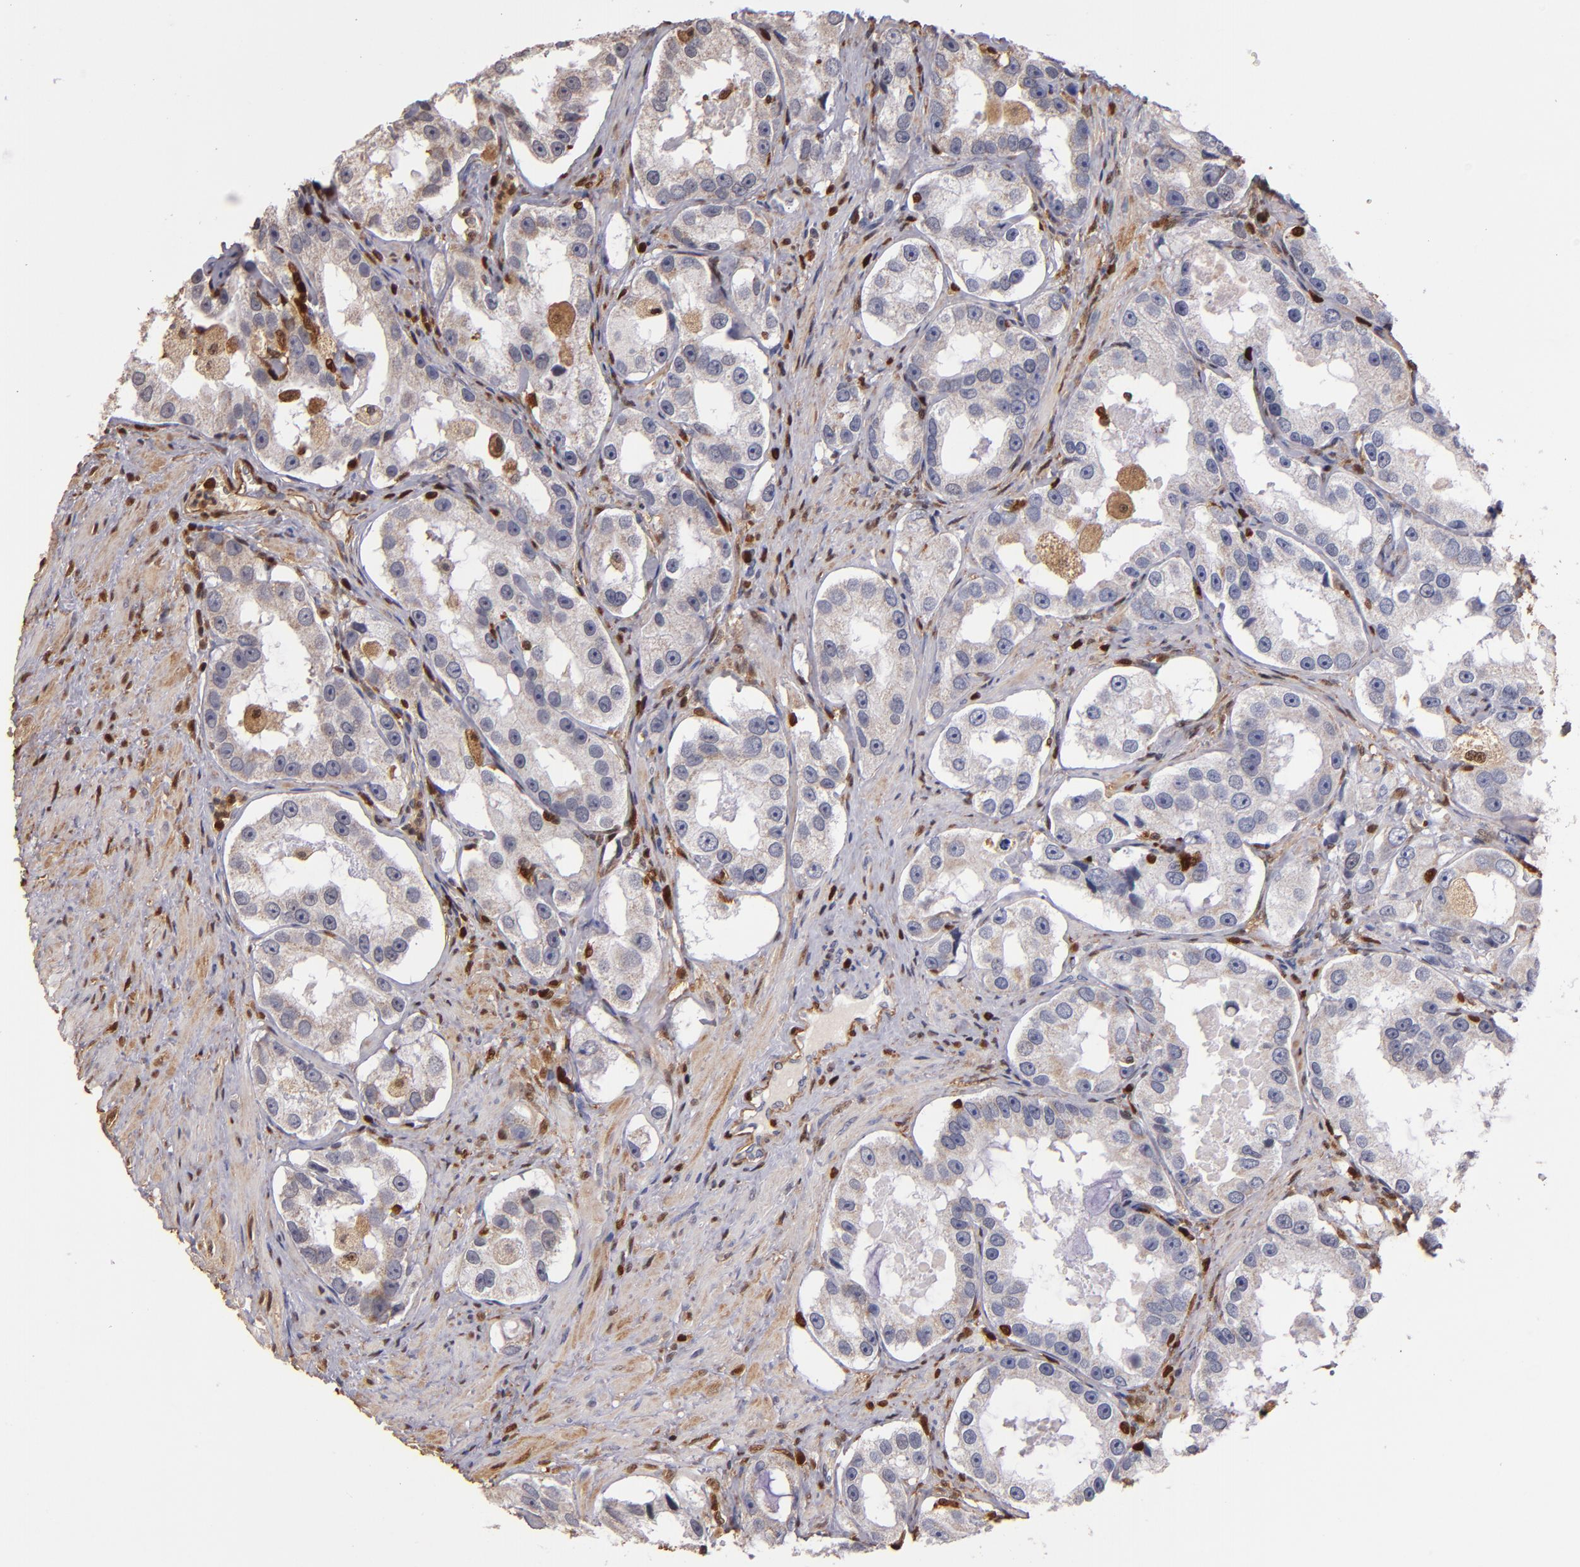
{"staining": {"intensity": "weak", "quantity": "25%-75%", "location": "cytoplasmic/membranous"}, "tissue": "prostate cancer", "cell_type": "Tumor cells", "image_type": "cancer", "snomed": [{"axis": "morphology", "description": "Adenocarcinoma, High grade"}, {"axis": "topography", "description": "Prostate"}], "caption": "Tumor cells exhibit low levels of weak cytoplasmic/membranous expression in about 25%-75% of cells in prostate cancer (high-grade adenocarcinoma). The protein of interest is shown in brown color, while the nuclei are stained blue.", "gene": "S100A4", "patient": {"sex": "male", "age": 63}}